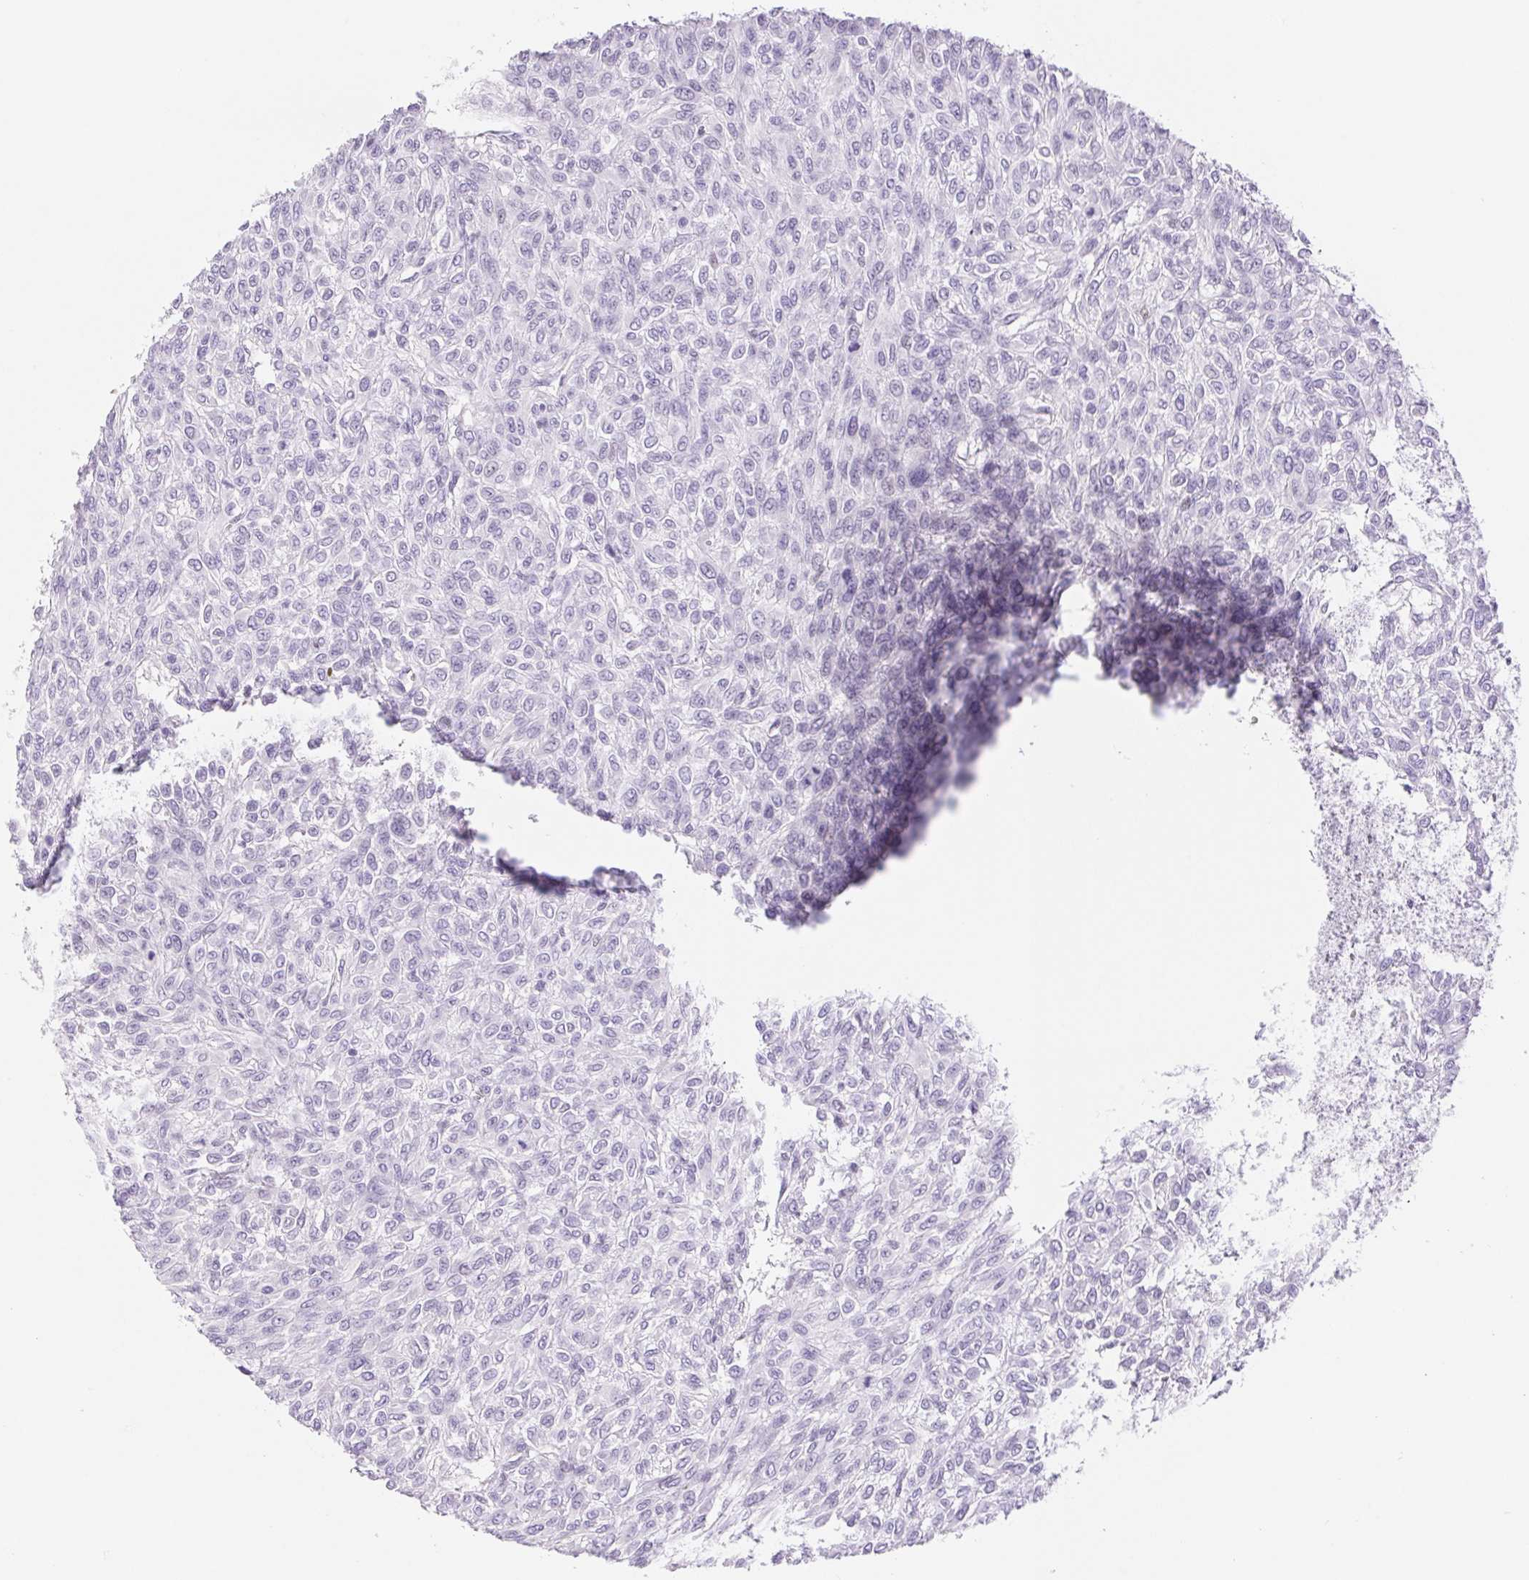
{"staining": {"intensity": "negative", "quantity": "none", "location": "none"}, "tissue": "renal cancer", "cell_type": "Tumor cells", "image_type": "cancer", "snomed": [{"axis": "morphology", "description": "Adenocarcinoma, NOS"}, {"axis": "topography", "description": "Kidney"}], "caption": "Renal cancer (adenocarcinoma) was stained to show a protein in brown. There is no significant positivity in tumor cells.", "gene": "ASGR2", "patient": {"sex": "male", "age": 58}}